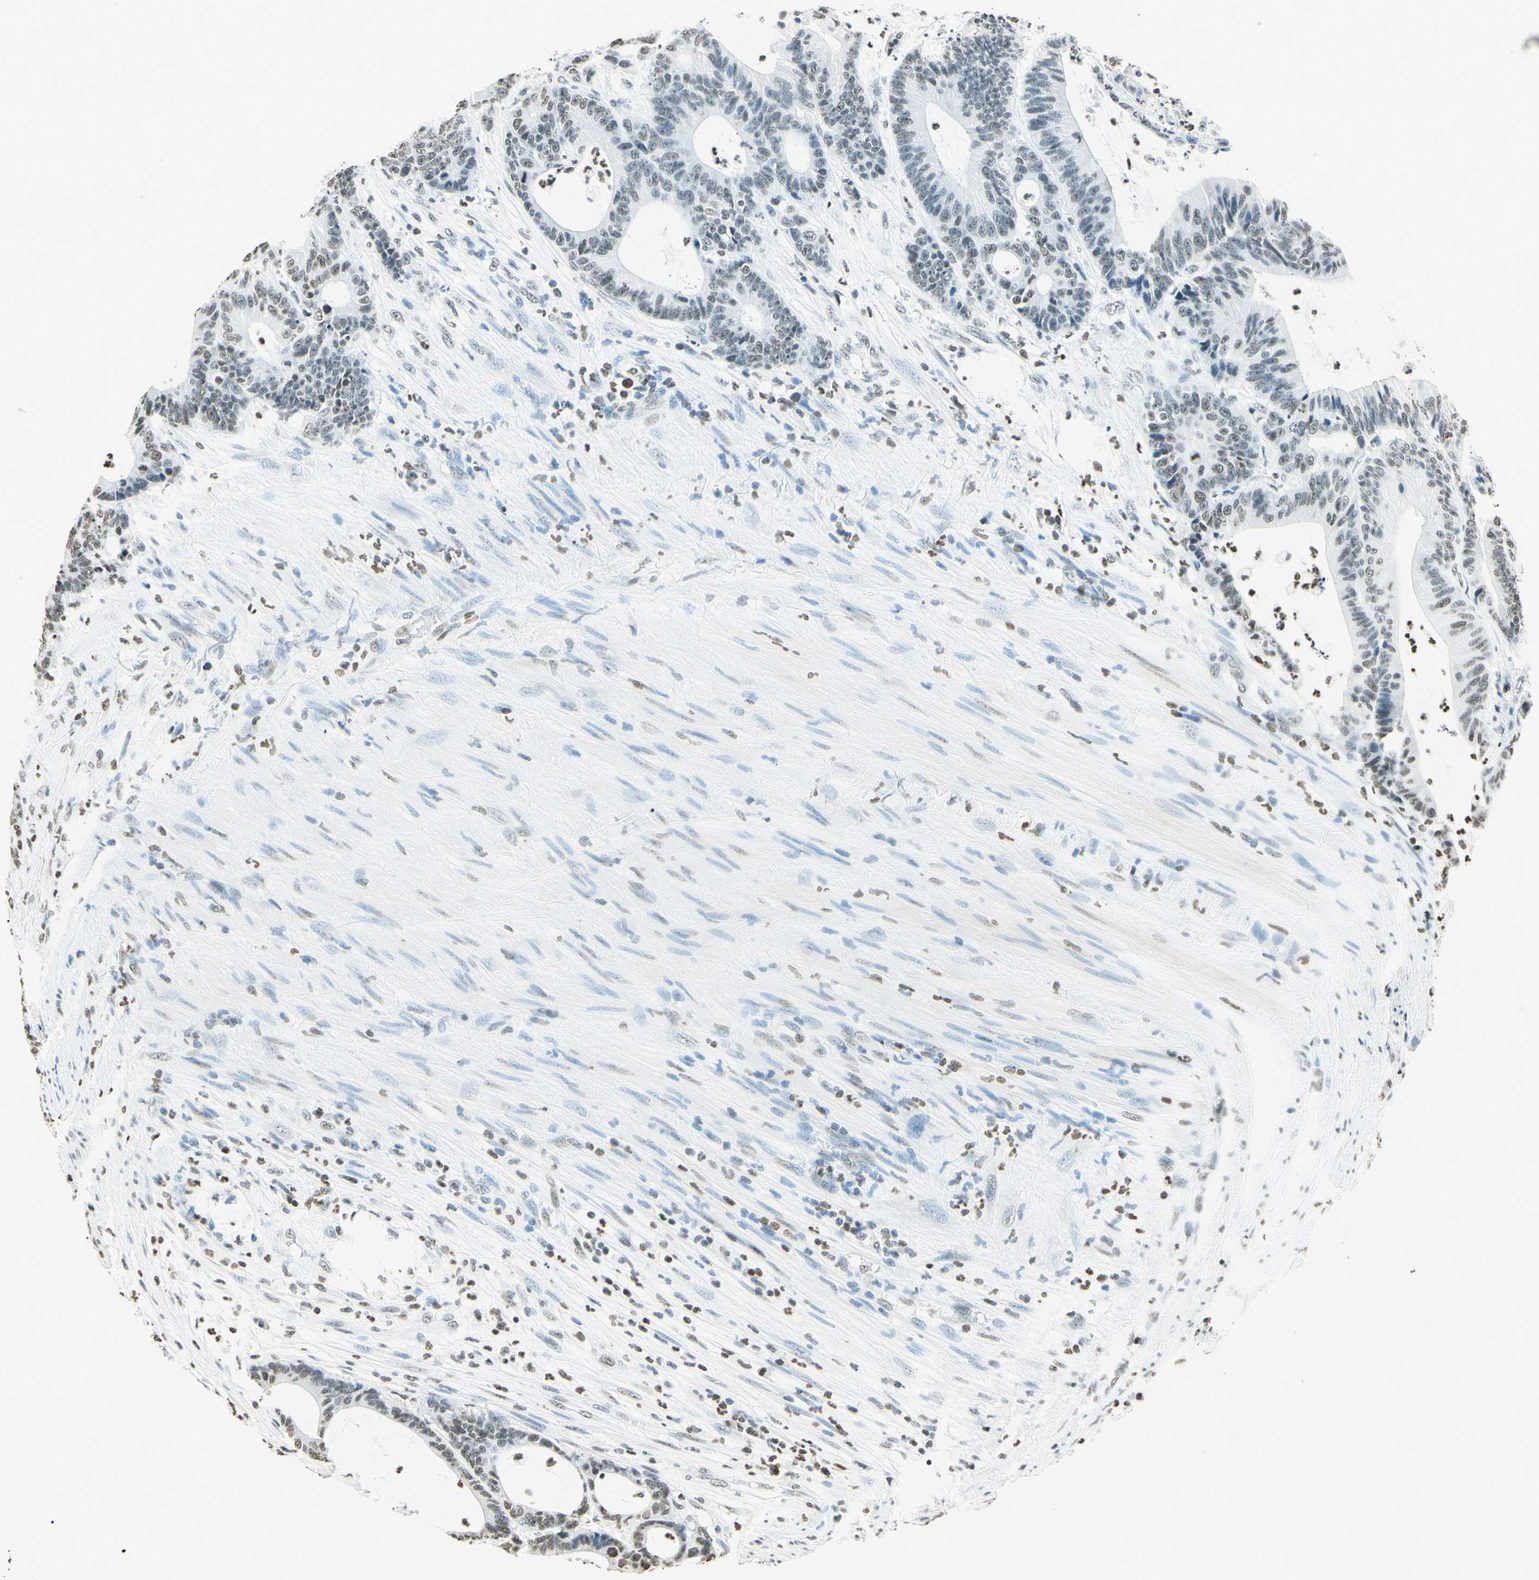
{"staining": {"intensity": "weak", "quantity": "25%-75%", "location": "nuclear"}, "tissue": "colorectal cancer", "cell_type": "Tumor cells", "image_type": "cancer", "snomed": [{"axis": "morphology", "description": "Adenocarcinoma, NOS"}, {"axis": "topography", "description": "Colon"}], "caption": "Human colorectal cancer stained for a protein (brown) shows weak nuclear positive positivity in approximately 25%-75% of tumor cells.", "gene": "MSH2", "patient": {"sex": "female", "age": 84}}